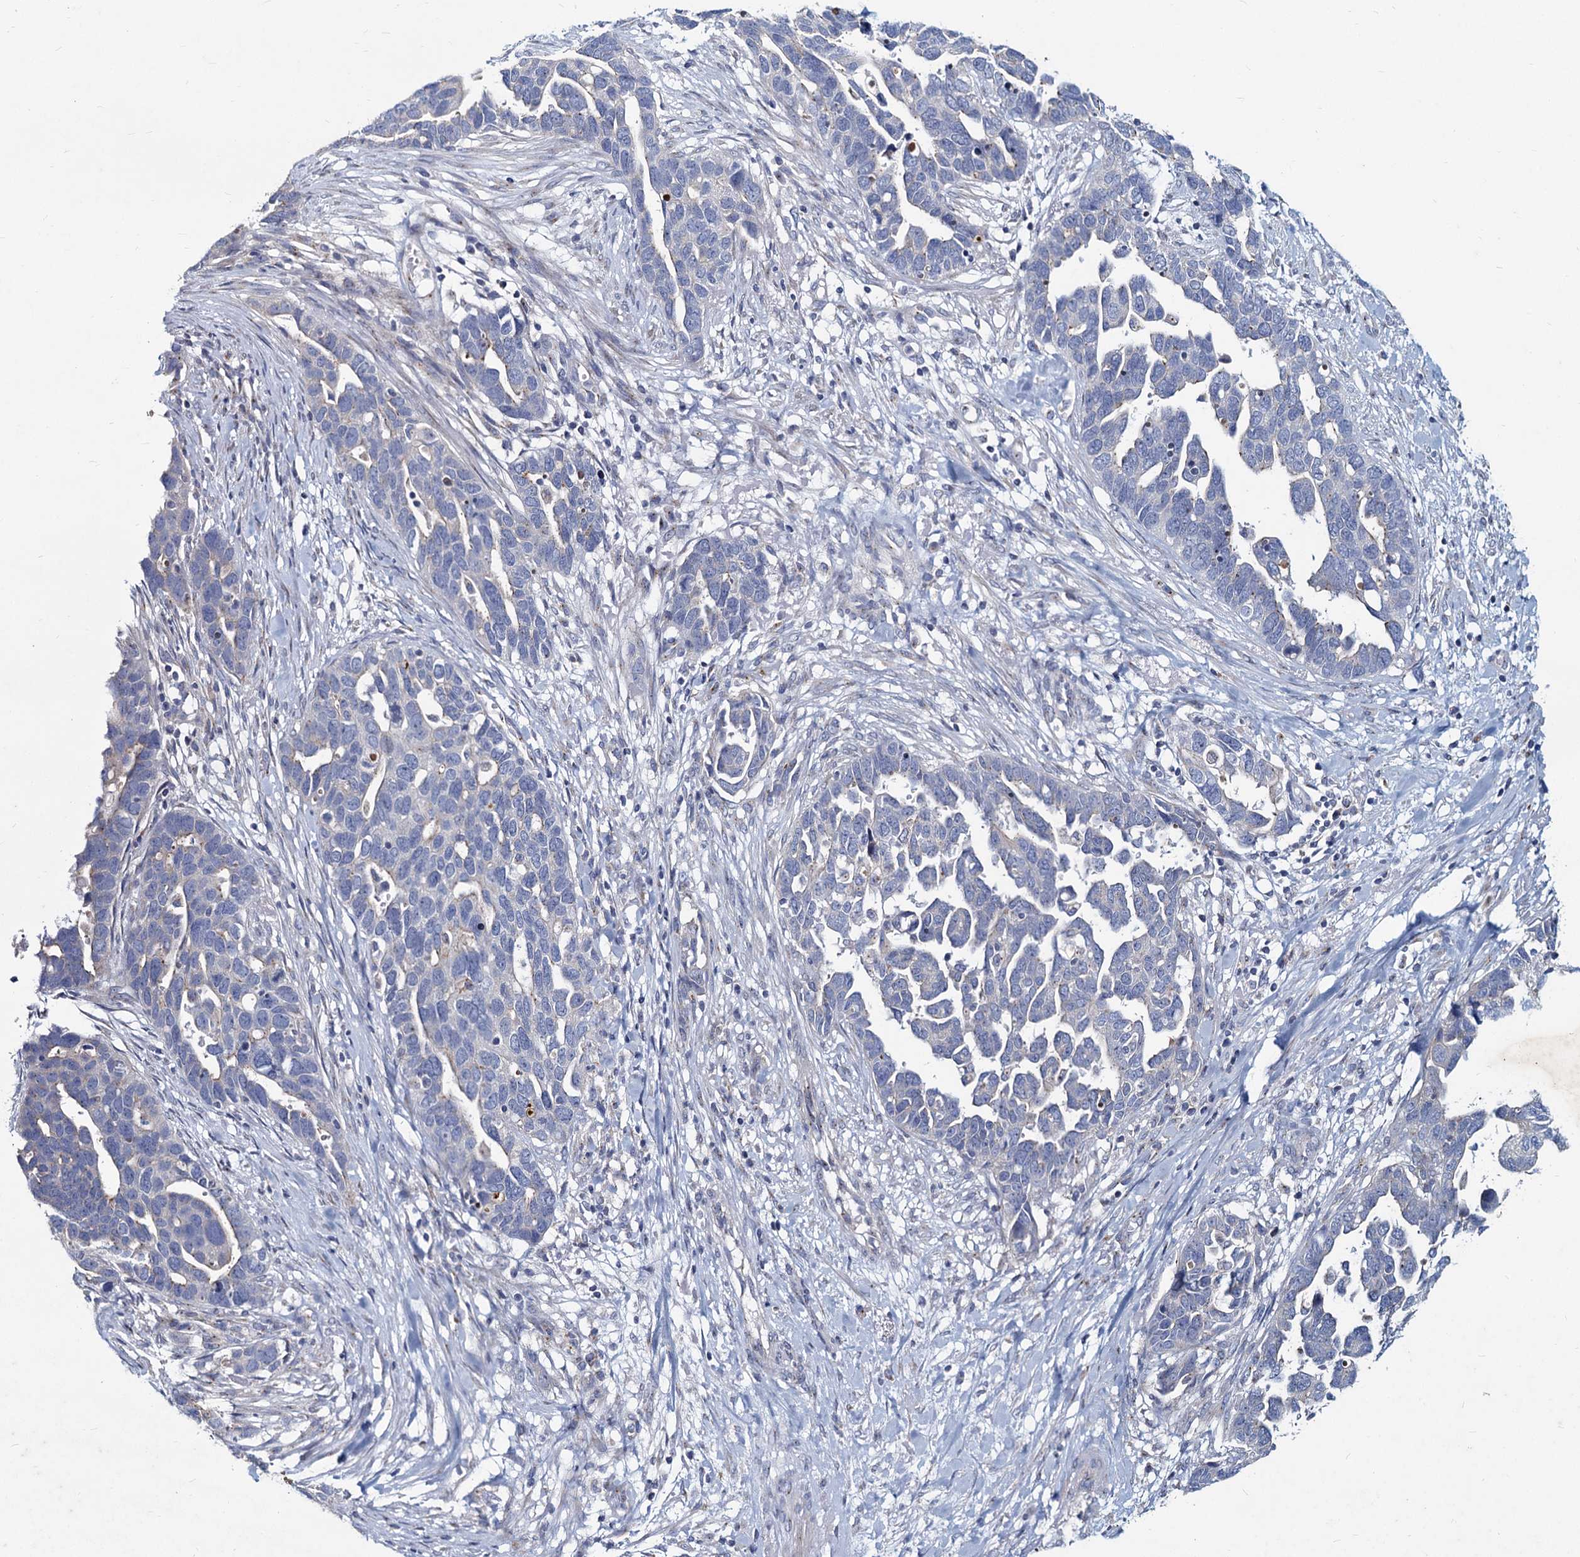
{"staining": {"intensity": "negative", "quantity": "none", "location": "none"}, "tissue": "ovarian cancer", "cell_type": "Tumor cells", "image_type": "cancer", "snomed": [{"axis": "morphology", "description": "Cystadenocarcinoma, serous, NOS"}, {"axis": "topography", "description": "Ovary"}], "caption": "Human ovarian cancer stained for a protein using IHC demonstrates no positivity in tumor cells.", "gene": "AGBL4", "patient": {"sex": "female", "age": 54}}